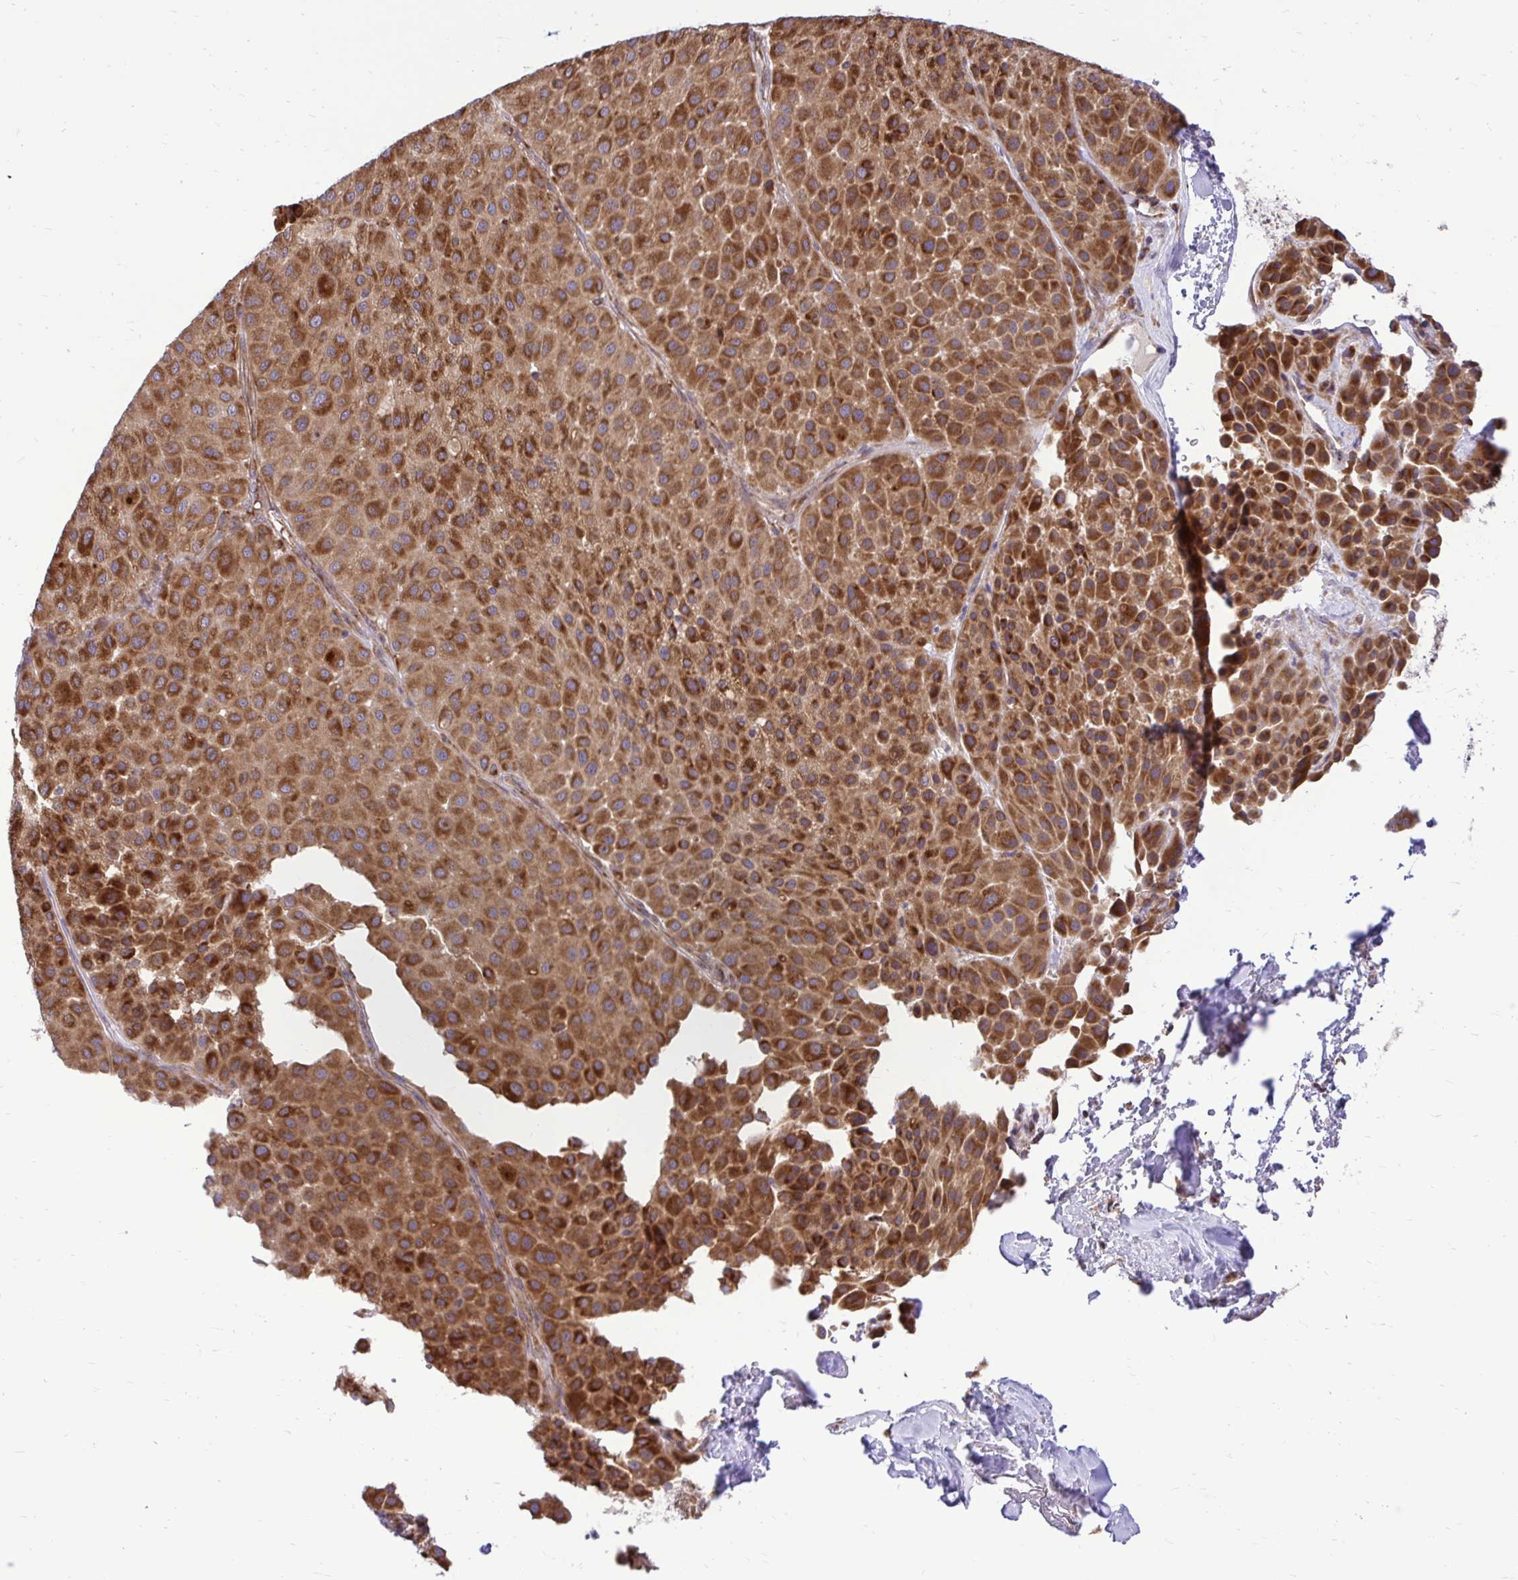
{"staining": {"intensity": "strong", "quantity": ">75%", "location": "cytoplasmic/membranous"}, "tissue": "melanoma", "cell_type": "Tumor cells", "image_type": "cancer", "snomed": [{"axis": "morphology", "description": "Malignant melanoma, Metastatic site"}, {"axis": "topography", "description": "Smooth muscle"}], "caption": "Immunohistochemical staining of human melanoma demonstrates strong cytoplasmic/membranous protein staining in approximately >75% of tumor cells. (brown staining indicates protein expression, while blue staining denotes nuclei).", "gene": "VTI1B", "patient": {"sex": "male", "age": 41}}